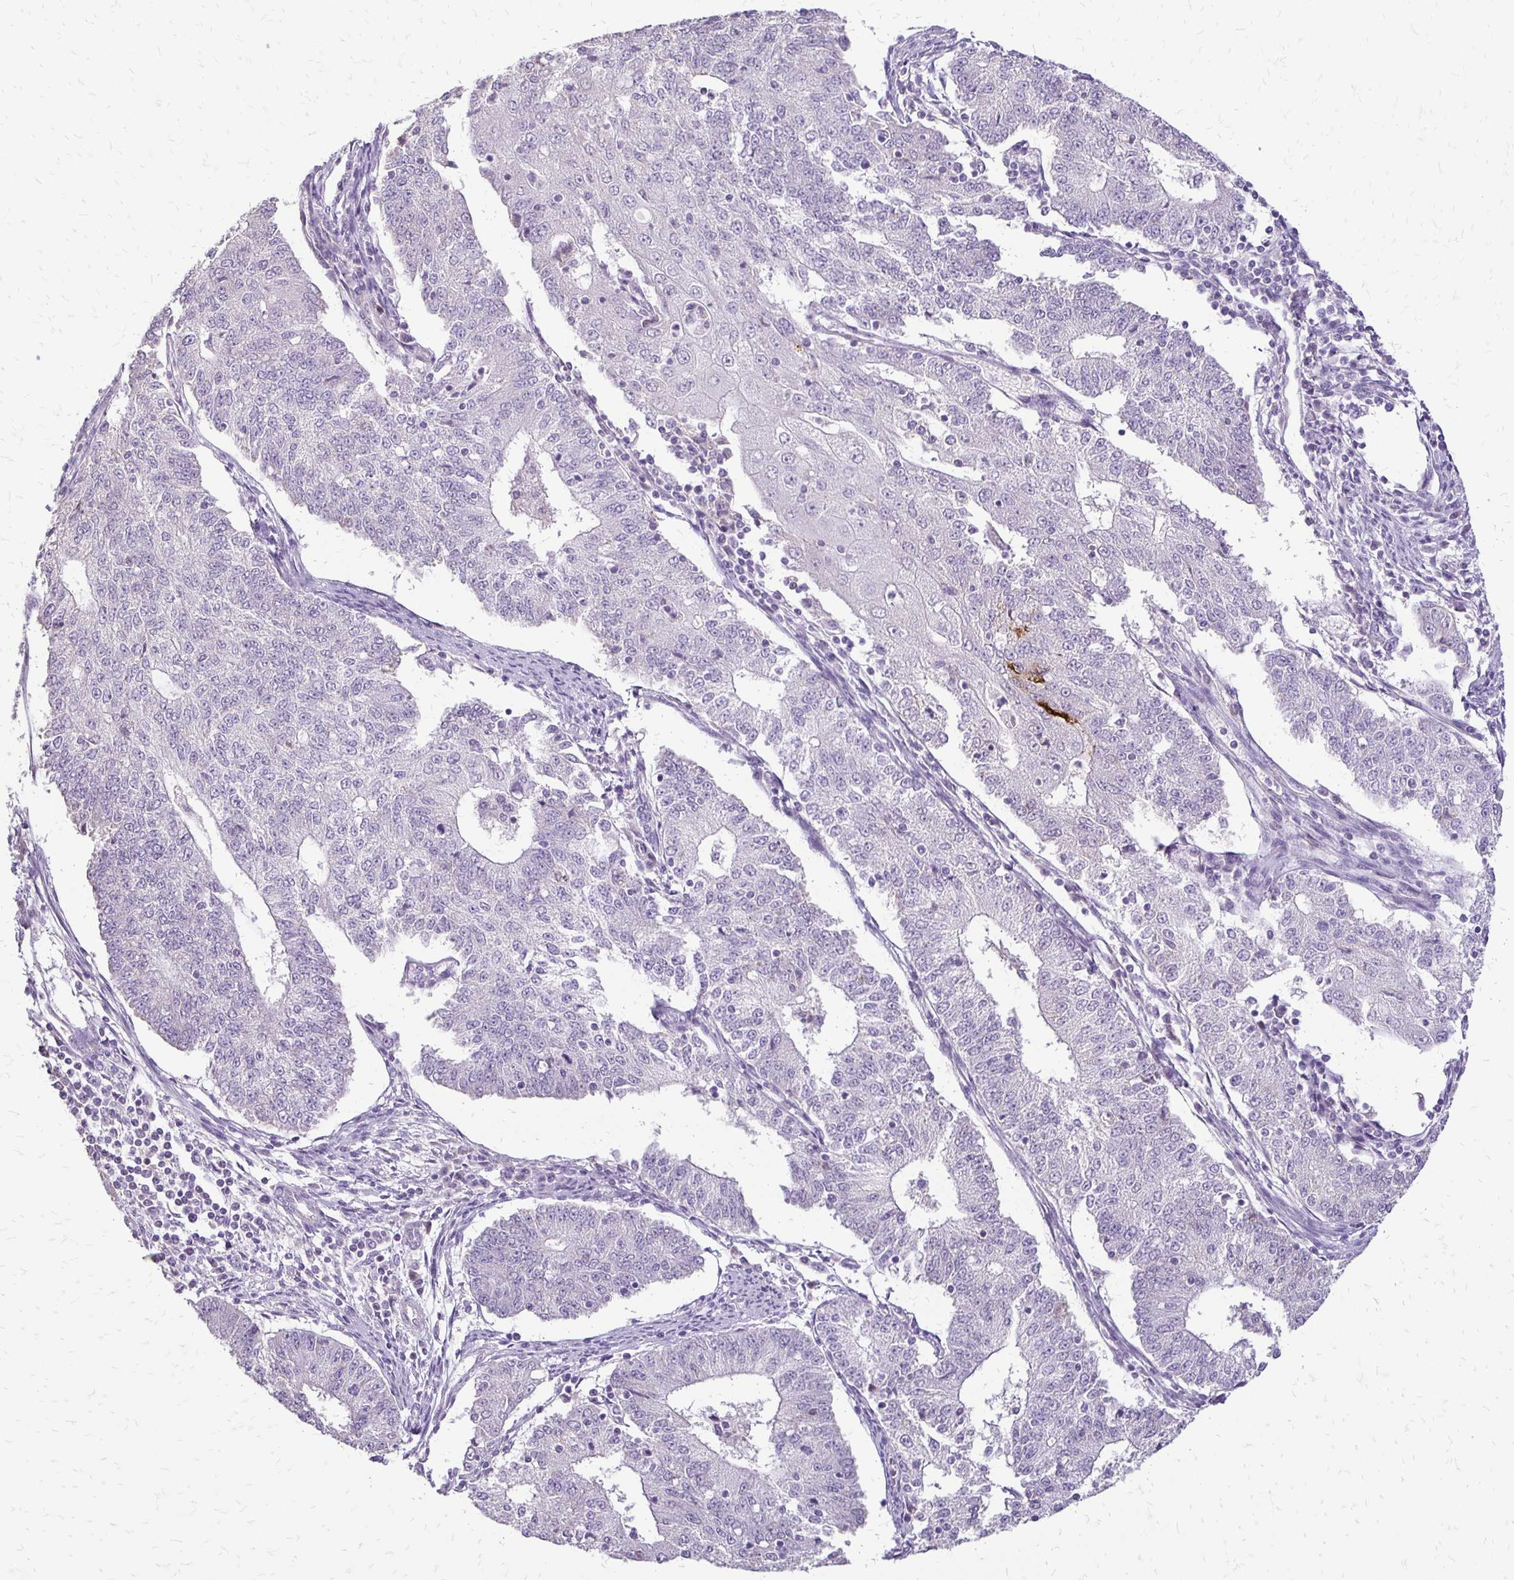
{"staining": {"intensity": "negative", "quantity": "none", "location": "none"}, "tissue": "endometrial cancer", "cell_type": "Tumor cells", "image_type": "cancer", "snomed": [{"axis": "morphology", "description": "Adenocarcinoma, NOS"}, {"axis": "topography", "description": "Endometrium"}], "caption": "Tumor cells are negative for protein expression in human endometrial adenocarcinoma.", "gene": "ALPG", "patient": {"sex": "female", "age": 56}}